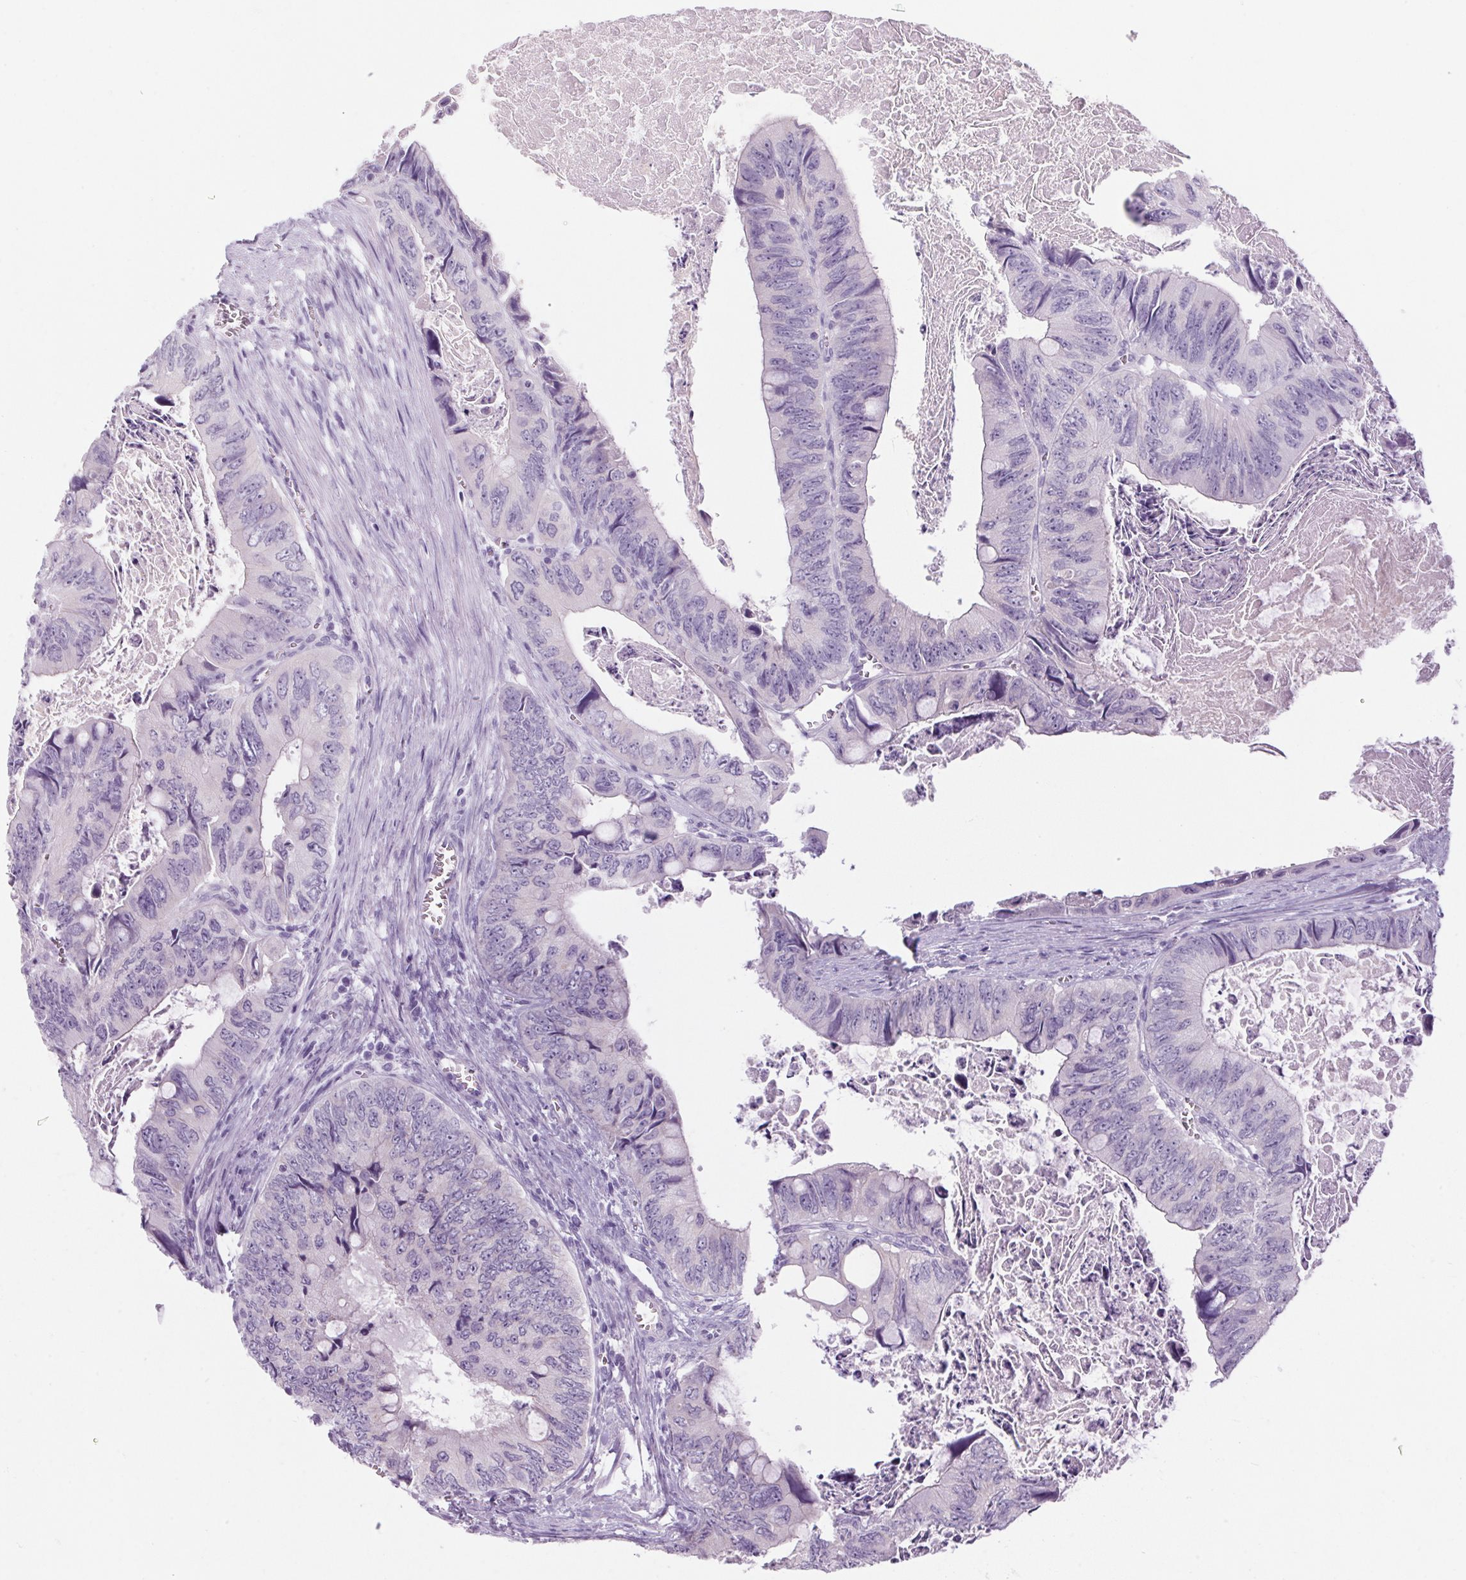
{"staining": {"intensity": "negative", "quantity": "none", "location": "none"}, "tissue": "colorectal cancer", "cell_type": "Tumor cells", "image_type": "cancer", "snomed": [{"axis": "morphology", "description": "Adenocarcinoma, NOS"}, {"axis": "topography", "description": "Colon"}], "caption": "DAB immunohistochemical staining of adenocarcinoma (colorectal) exhibits no significant expression in tumor cells.", "gene": "RPTN", "patient": {"sex": "female", "age": 84}}